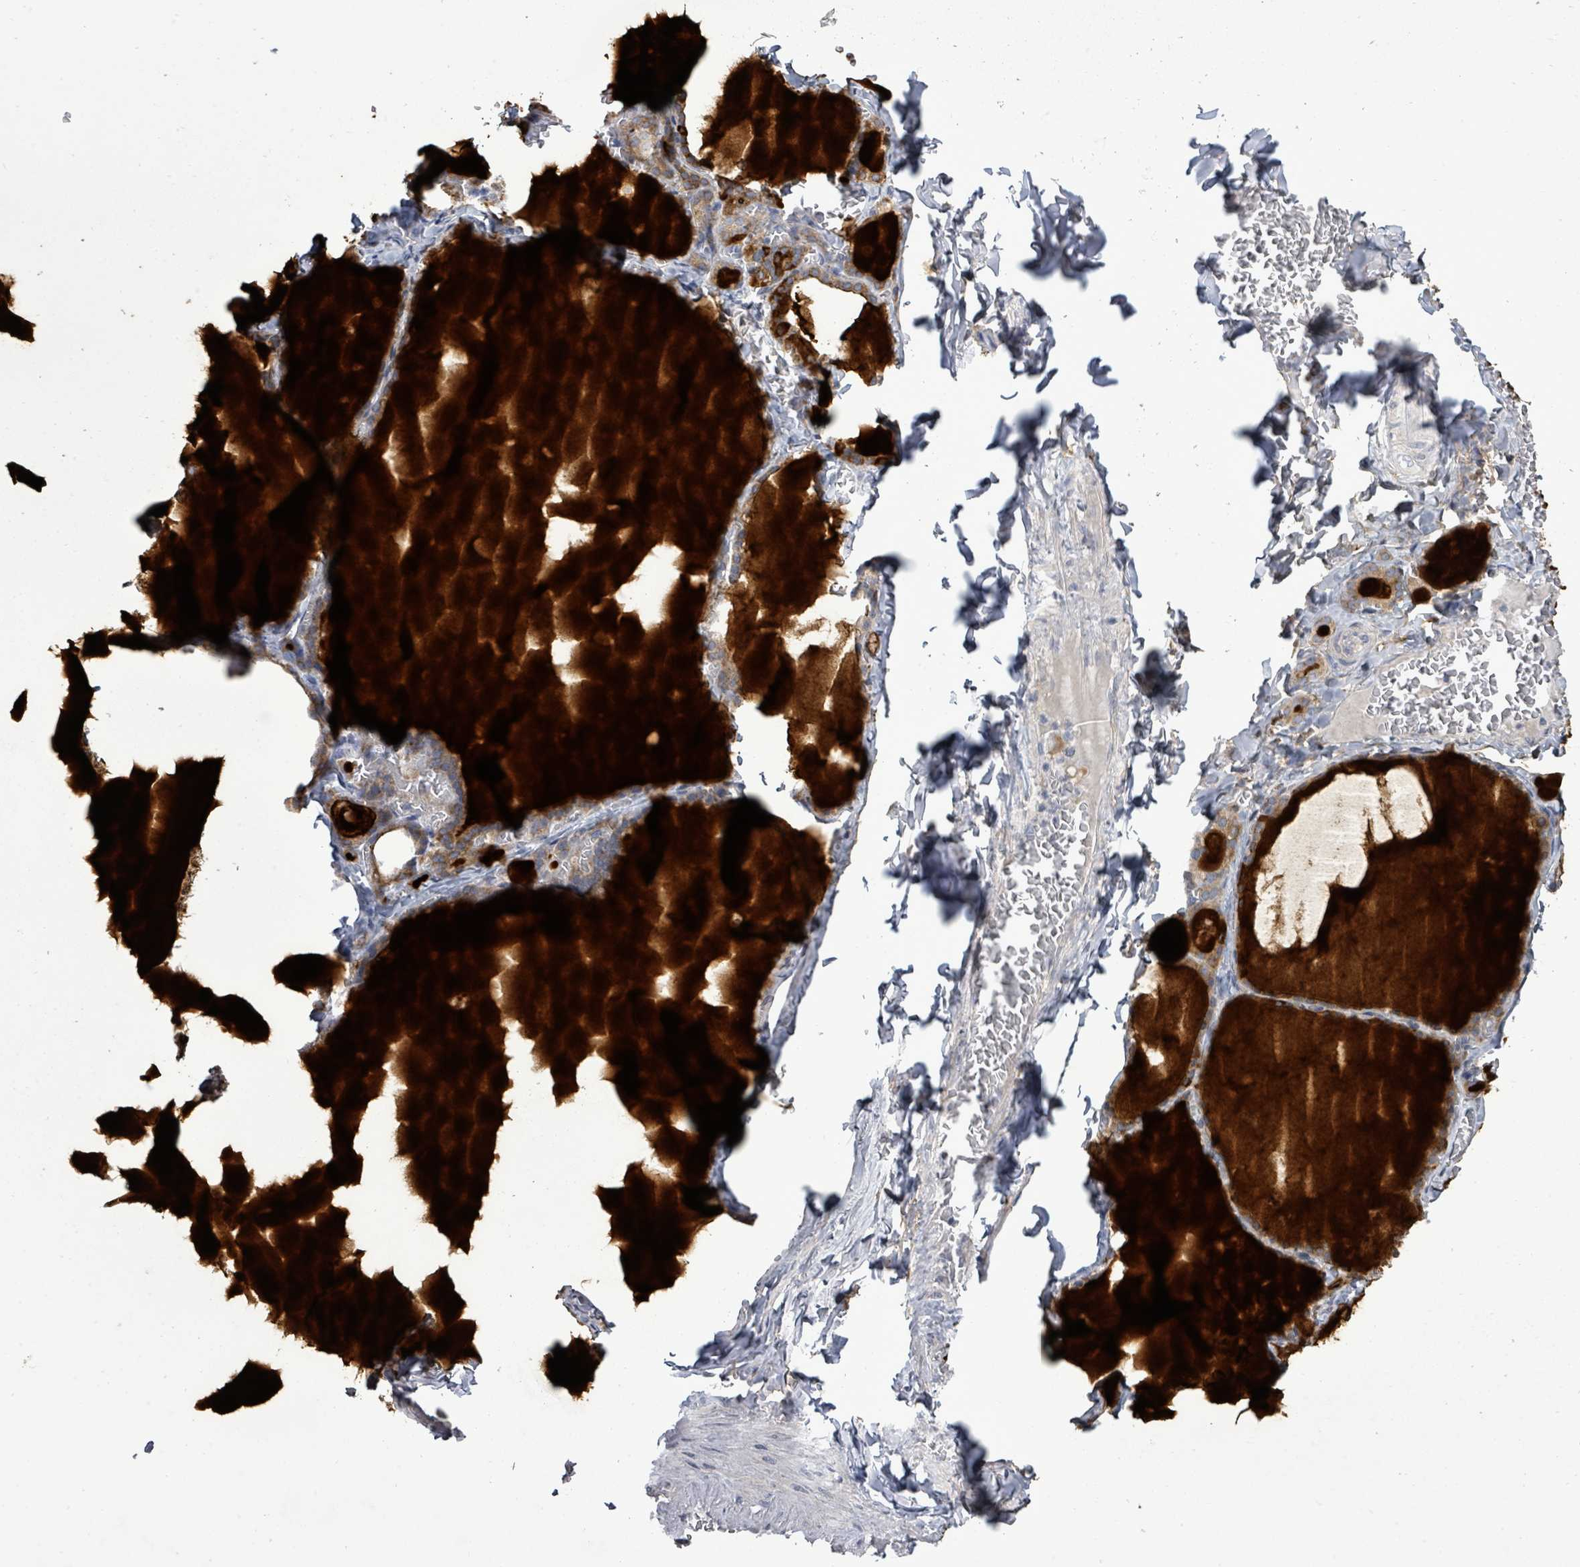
{"staining": {"intensity": "moderate", "quantity": "25%-75%", "location": "cytoplasmic/membranous"}, "tissue": "thyroid gland", "cell_type": "Glandular cells", "image_type": "normal", "snomed": [{"axis": "morphology", "description": "Normal tissue, NOS"}, {"axis": "topography", "description": "Thyroid gland"}], "caption": "Glandular cells show moderate cytoplasmic/membranous expression in approximately 25%-75% of cells in benign thyroid gland.", "gene": "POMGNT2", "patient": {"sex": "male", "age": 56}}